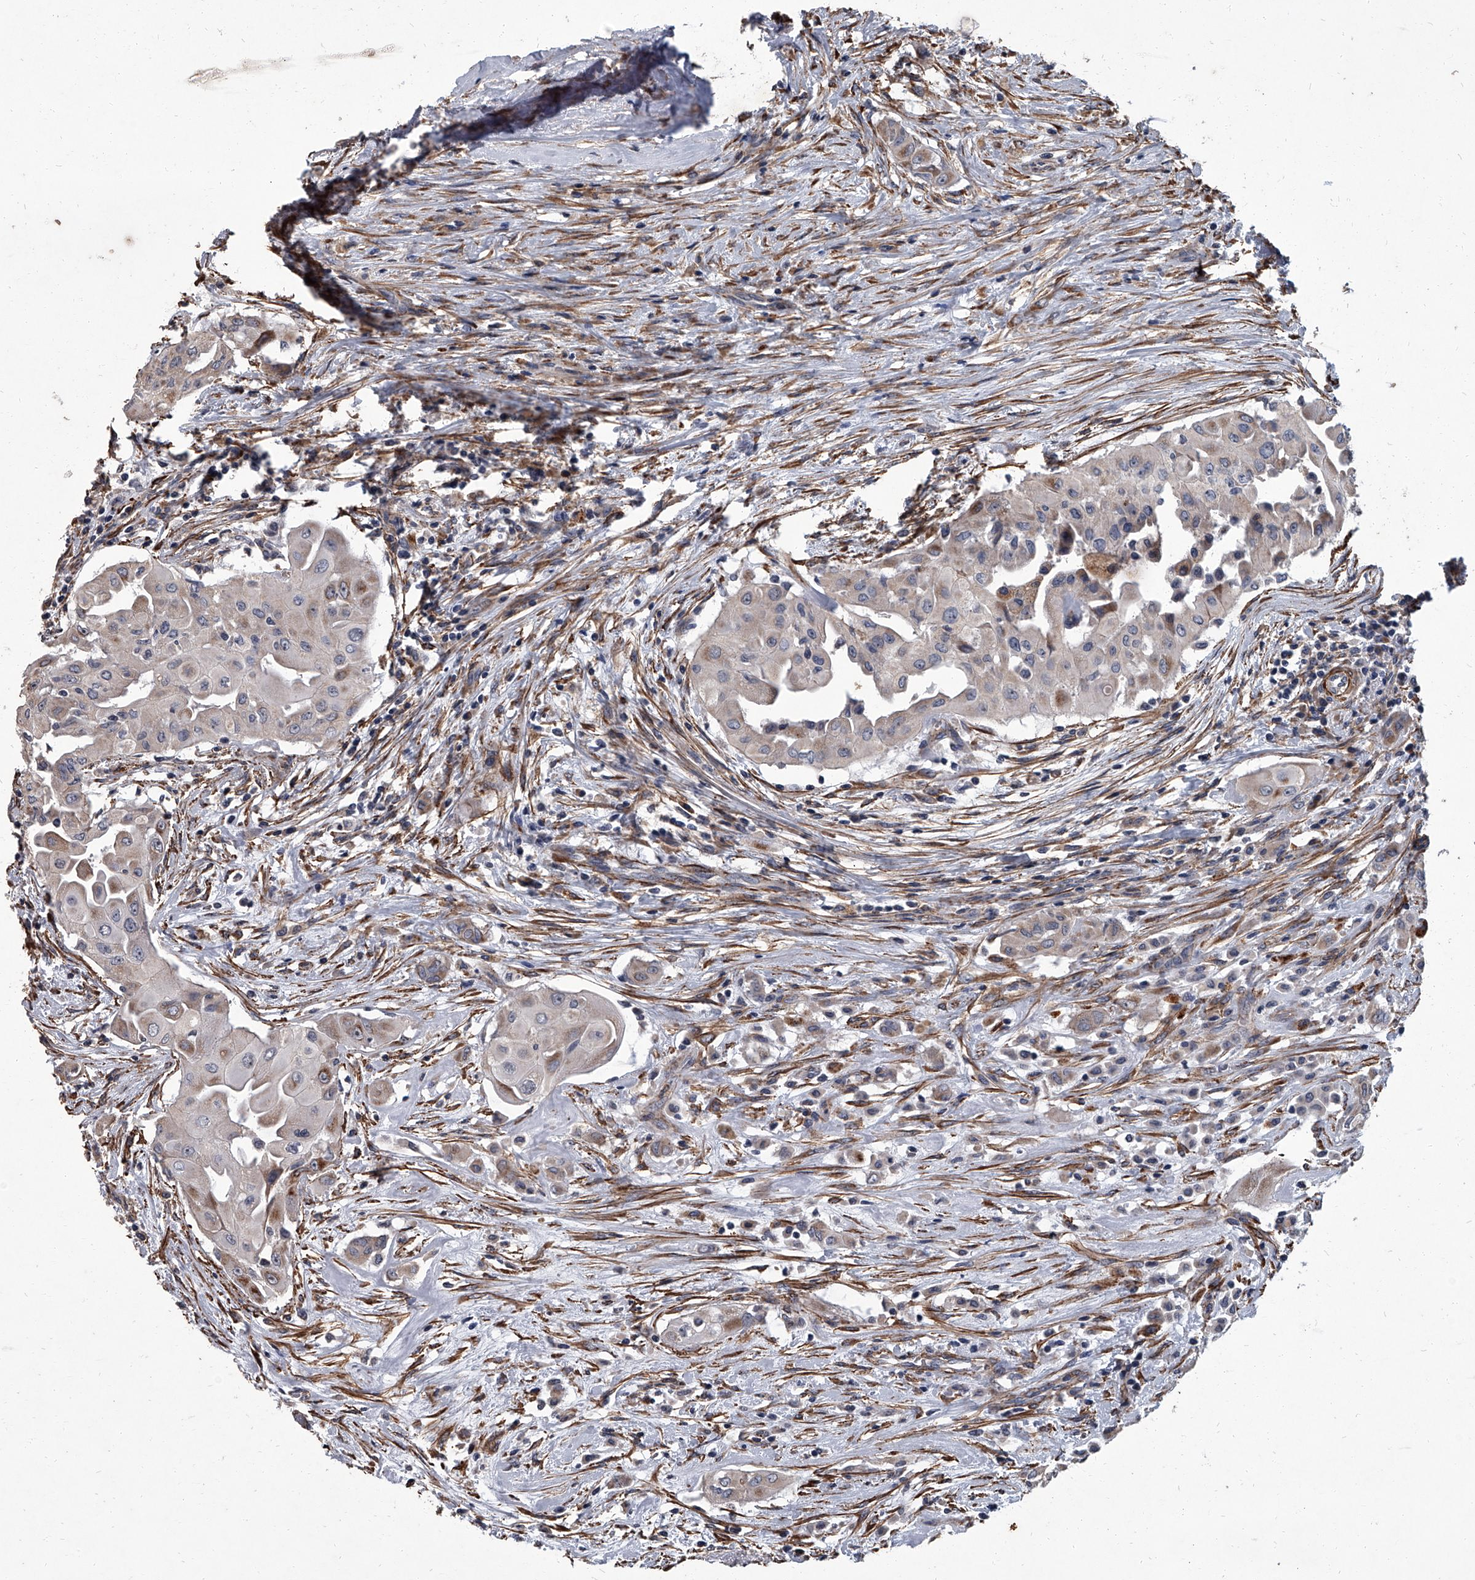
{"staining": {"intensity": "weak", "quantity": "<25%", "location": "cytoplasmic/membranous"}, "tissue": "thyroid cancer", "cell_type": "Tumor cells", "image_type": "cancer", "snomed": [{"axis": "morphology", "description": "Papillary adenocarcinoma, NOS"}, {"axis": "topography", "description": "Thyroid gland"}], "caption": "An IHC micrograph of thyroid papillary adenocarcinoma is shown. There is no staining in tumor cells of thyroid papillary adenocarcinoma.", "gene": "SIRT4", "patient": {"sex": "female", "age": 59}}